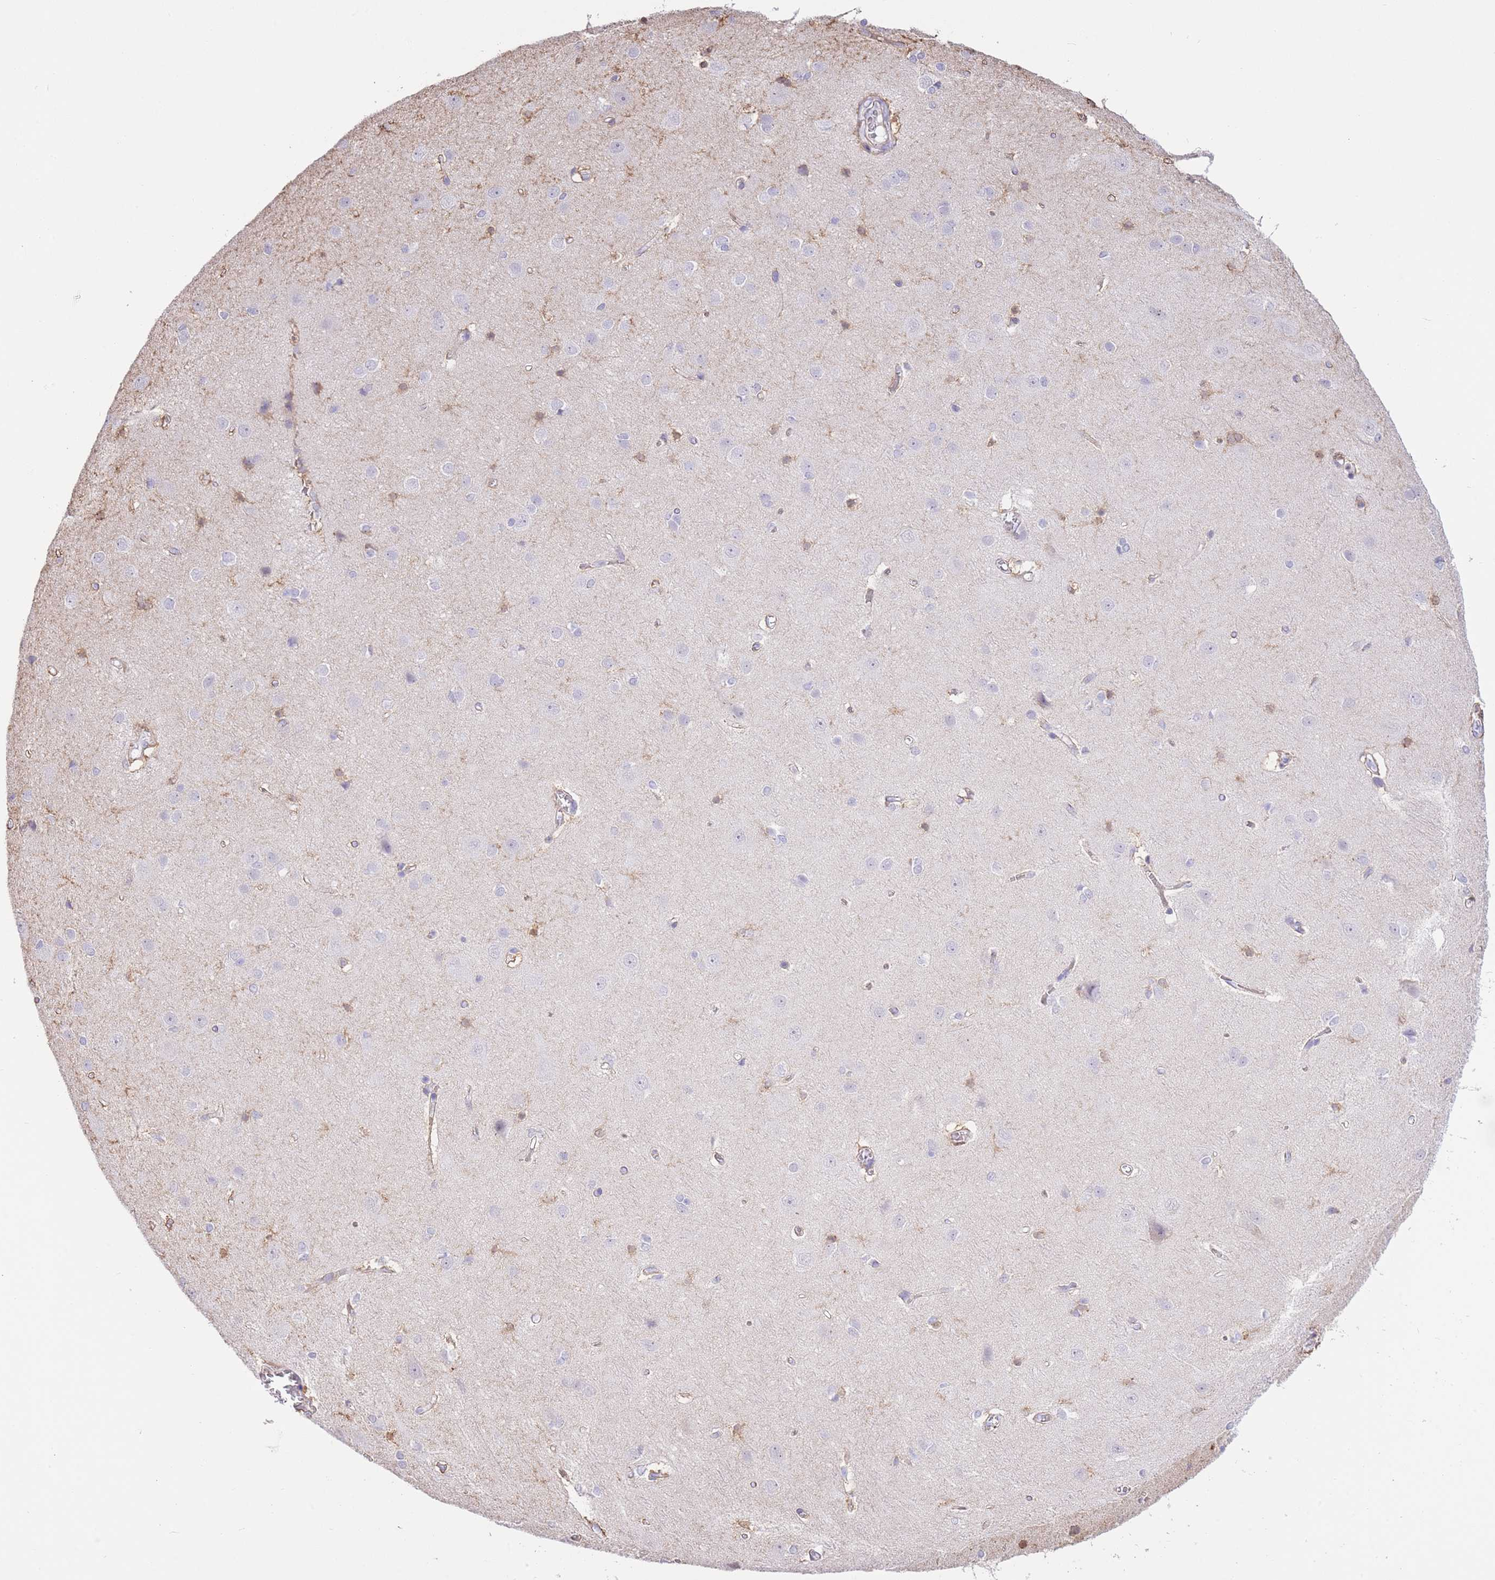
{"staining": {"intensity": "moderate", "quantity": "<25%", "location": "cytoplasmic/membranous"}, "tissue": "cerebral cortex", "cell_type": "Endothelial cells", "image_type": "normal", "snomed": [{"axis": "morphology", "description": "Normal tissue, NOS"}, {"axis": "topography", "description": "Cerebral cortex"}], "caption": "The histopathology image displays staining of normal cerebral cortex, revealing moderate cytoplasmic/membranous protein staining (brown color) within endothelial cells. (brown staining indicates protein expression, while blue staining denotes nuclei).", "gene": "PSG11", "patient": {"sex": "male", "age": 37}}